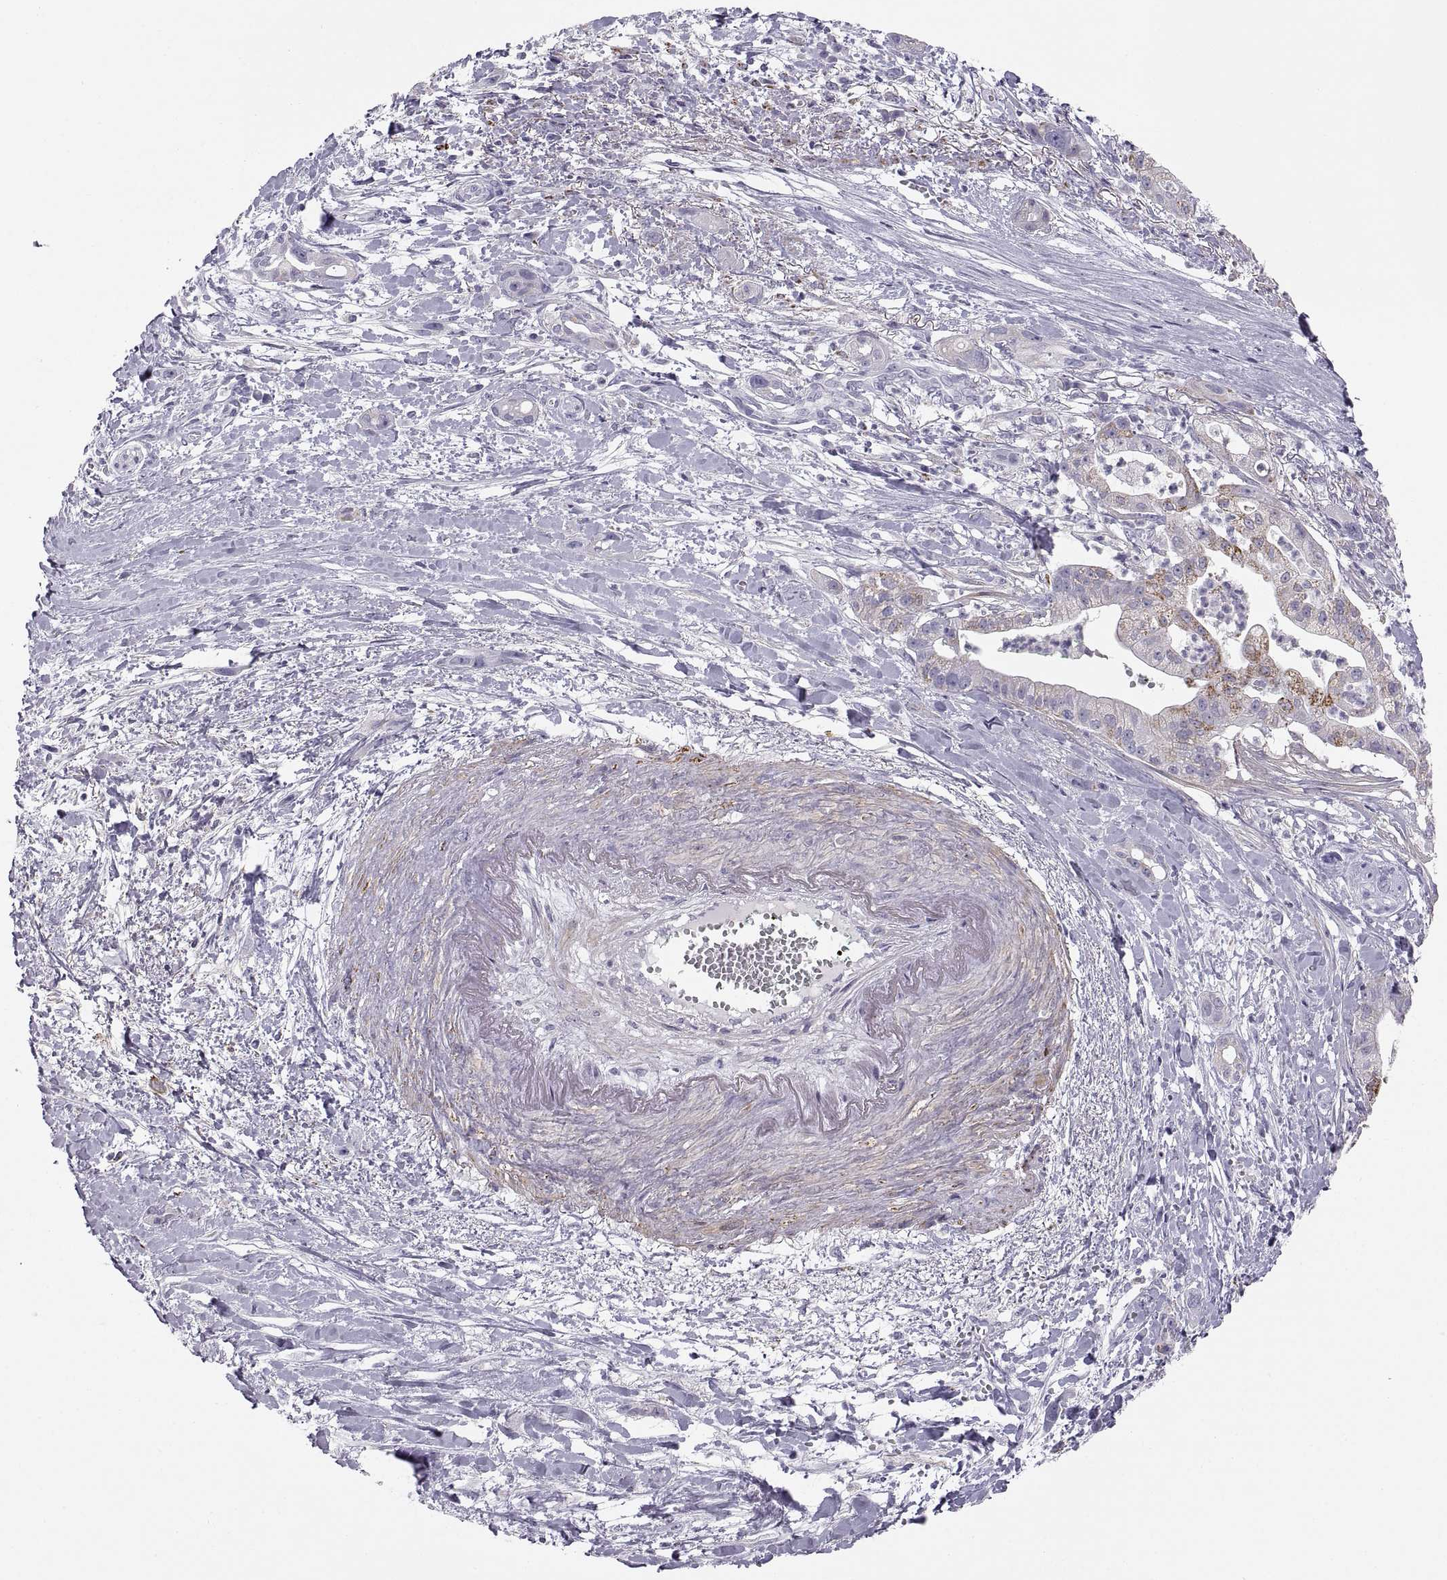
{"staining": {"intensity": "moderate", "quantity": "<25%", "location": "cytoplasmic/membranous"}, "tissue": "pancreatic cancer", "cell_type": "Tumor cells", "image_type": "cancer", "snomed": [{"axis": "morphology", "description": "Normal tissue, NOS"}, {"axis": "morphology", "description": "Adenocarcinoma, NOS"}, {"axis": "topography", "description": "Lymph node"}, {"axis": "topography", "description": "Pancreas"}], "caption": "The immunohistochemical stain highlights moderate cytoplasmic/membranous positivity in tumor cells of pancreatic cancer tissue.", "gene": "COL9A3", "patient": {"sex": "female", "age": 58}}